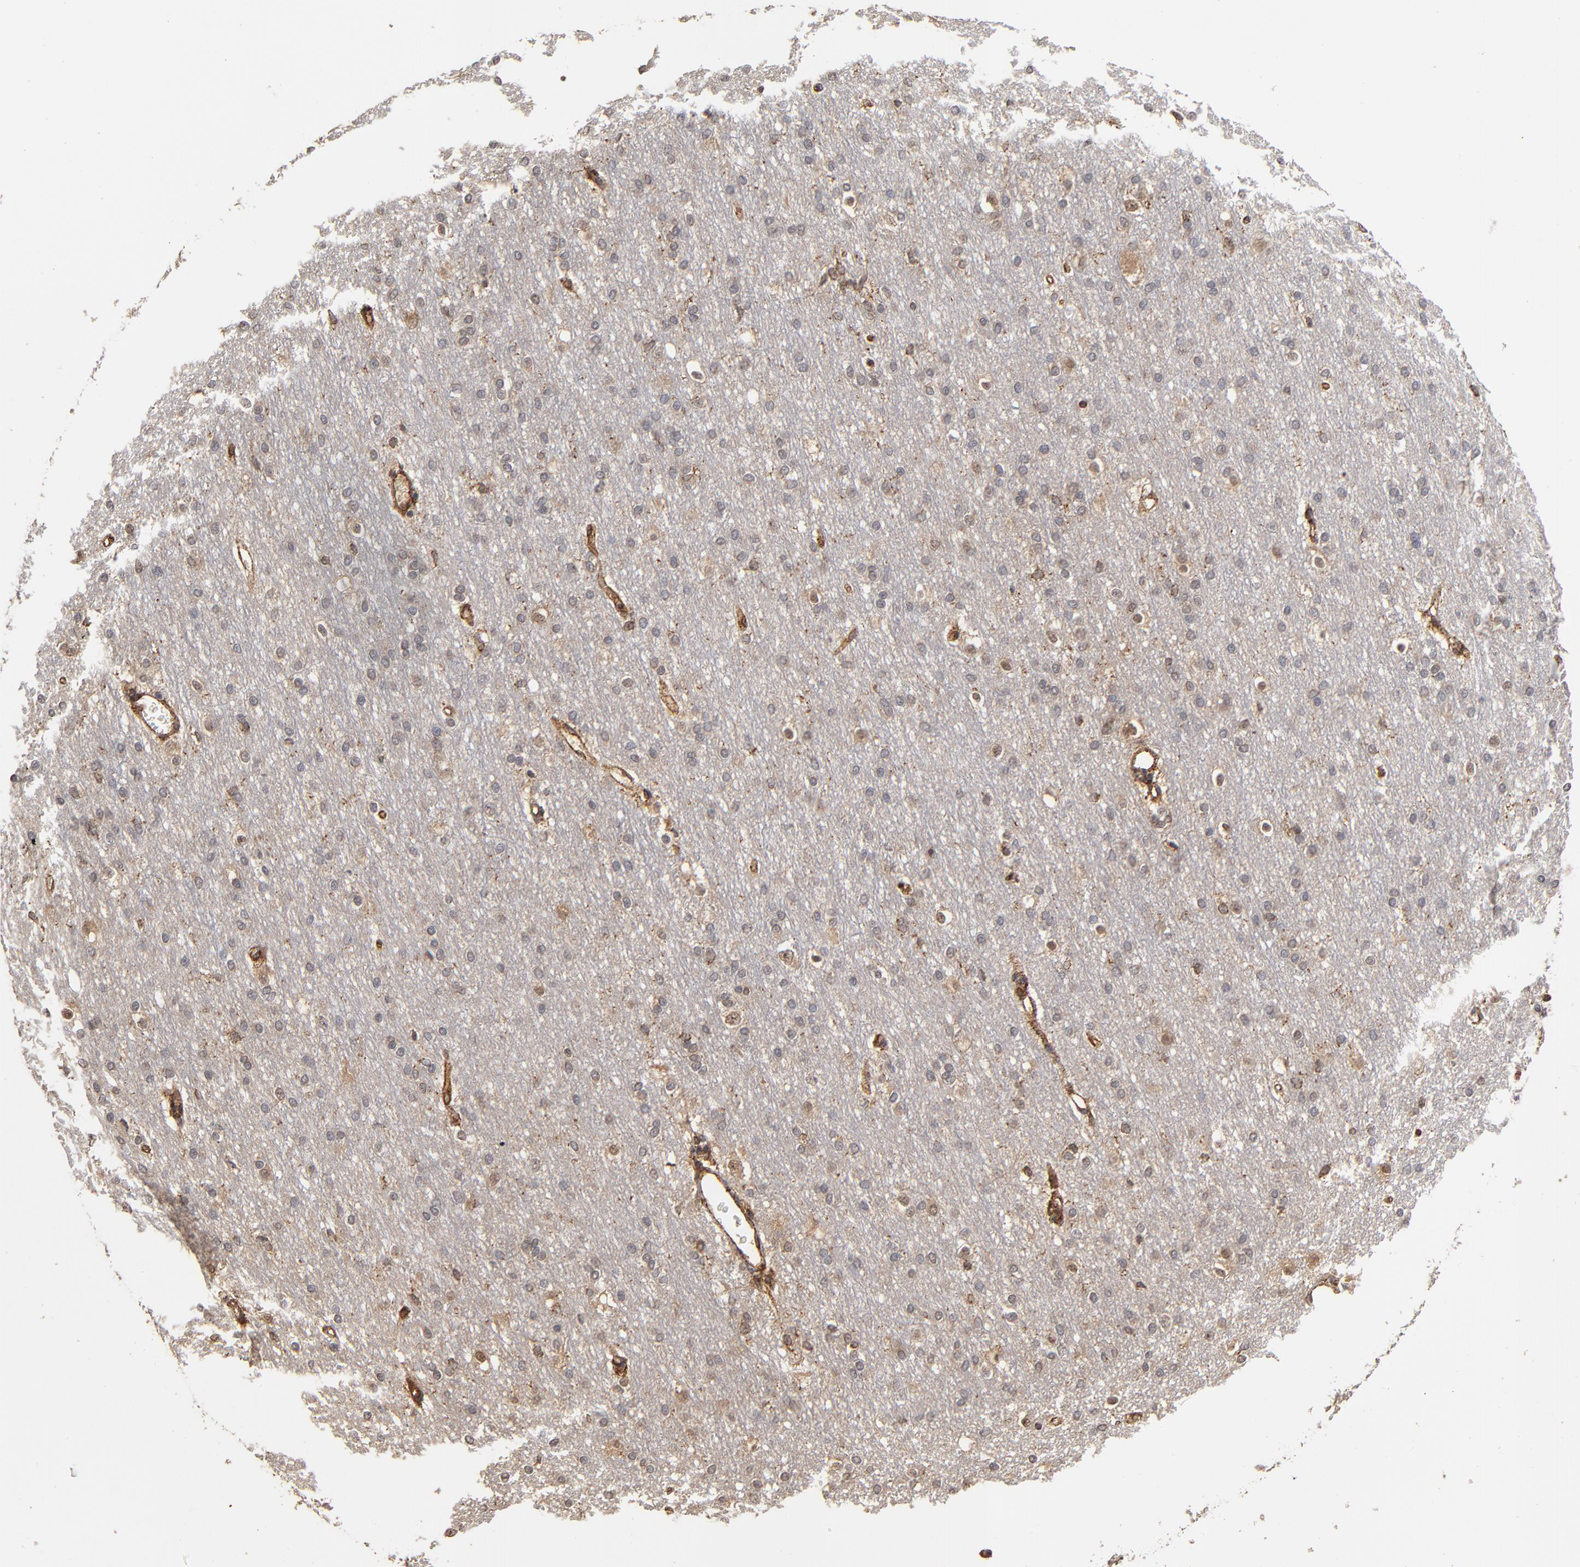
{"staining": {"intensity": "strong", "quantity": "25%-75%", "location": "cytoplasmic/membranous"}, "tissue": "cerebral cortex", "cell_type": "Endothelial cells", "image_type": "normal", "snomed": [{"axis": "morphology", "description": "Normal tissue, NOS"}, {"axis": "morphology", "description": "Inflammation, NOS"}, {"axis": "topography", "description": "Cerebral cortex"}], "caption": "High-magnification brightfield microscopy of benign cerebral cortex stained with DAB (3,3'-diaminobenzidine) (brown) and counterstained with hematoxylin (blue). endothelial cells exhibit strong cytoplasmic/membranous expression is appreciated in about25%-75% of cells.", "gene": "ASB8", "patient": {"sex": "male", "age": 6}}